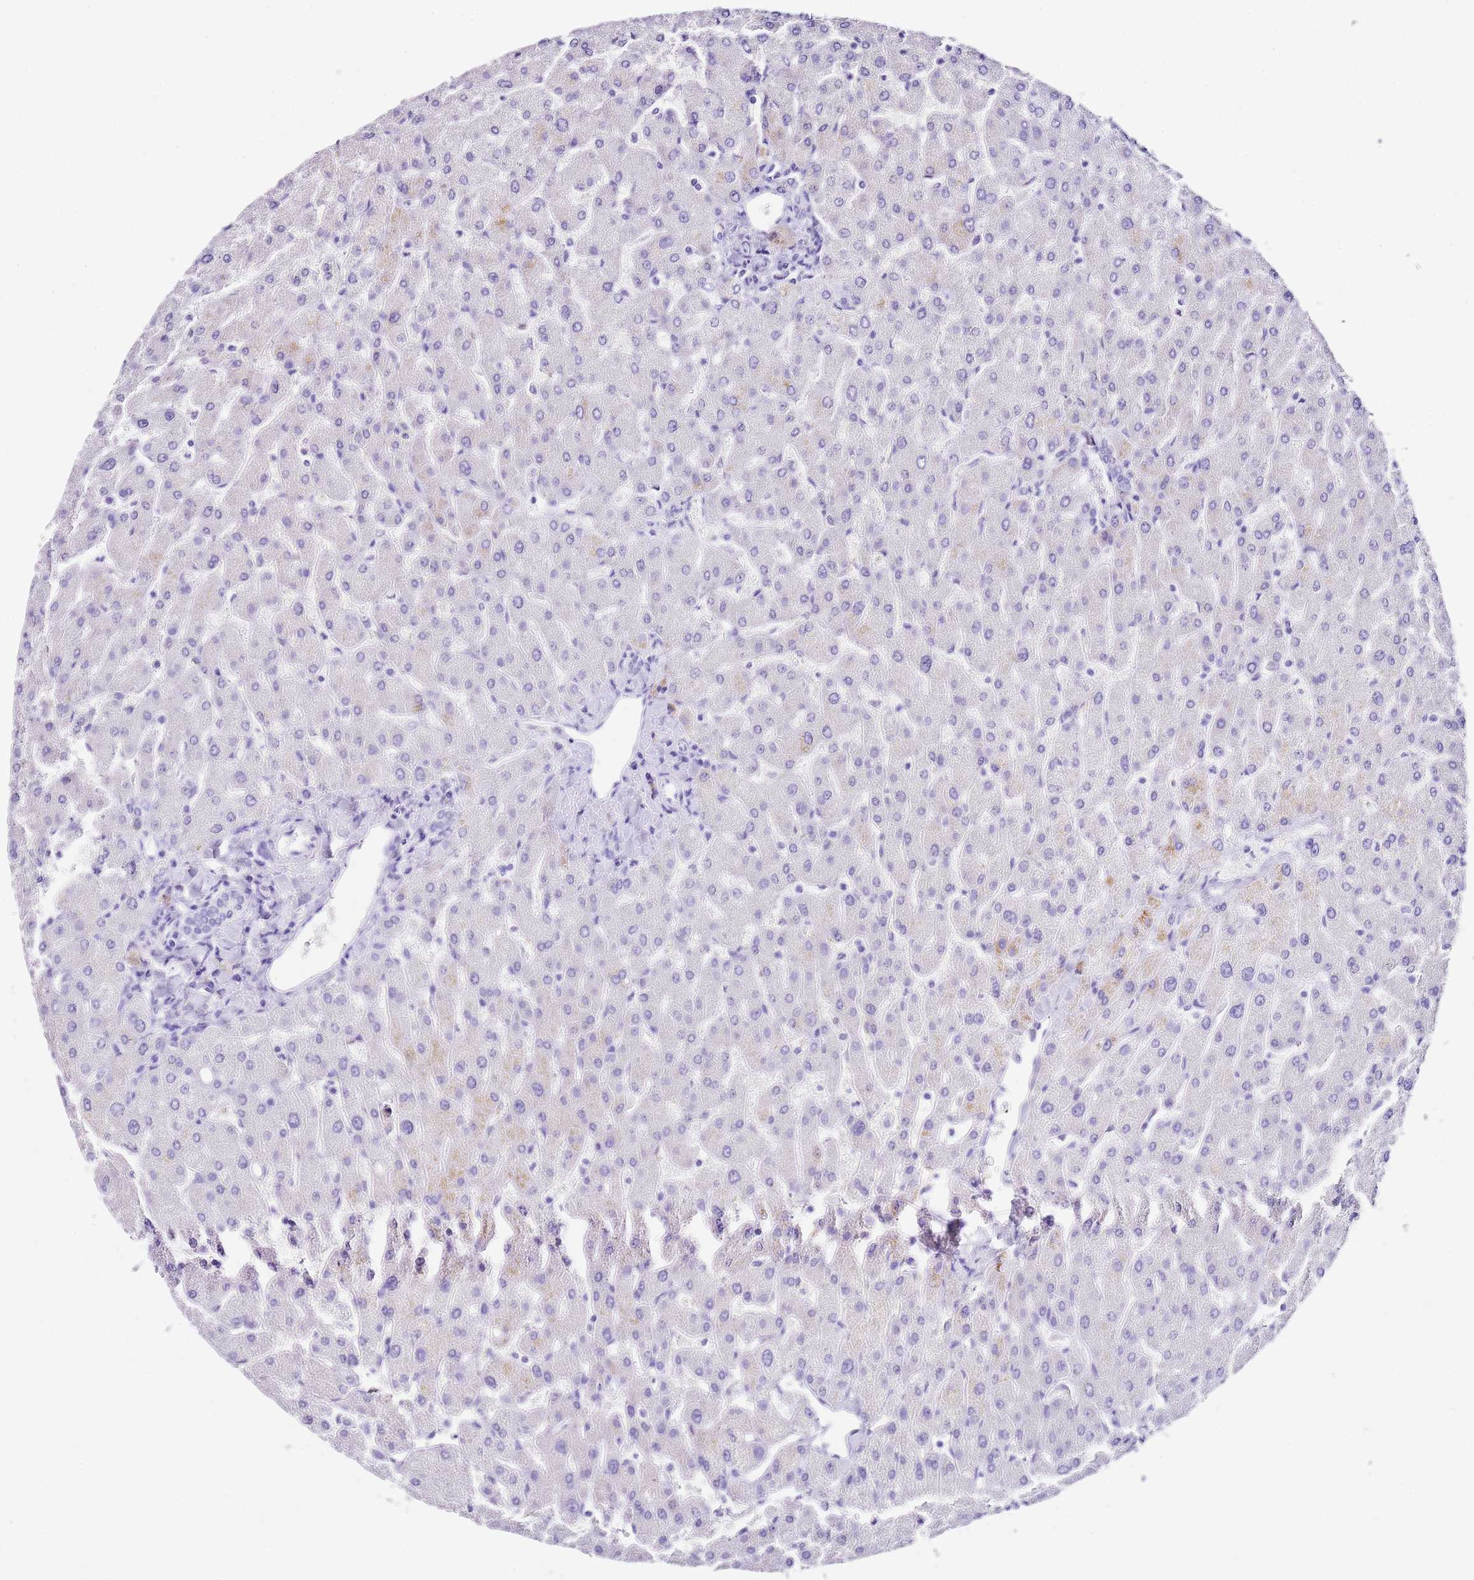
{"staining": {"intensity": "negative", "quantity": "none", "location": "none"}, "tissue": "liver", "cell_type": "Cholangiocytes", "image_type": "normal", "snomed": [{"axis": "morphology", "description": "Normal tissue, NOS"}, {"axis": "topography", "description": "Liver"}], "caption": "Immunohistochemical staining of normal human liver displays no significant expression in cholangiocytes.", "gene": "PTBP2", "patient": {"sex": "male", "age": 55}}